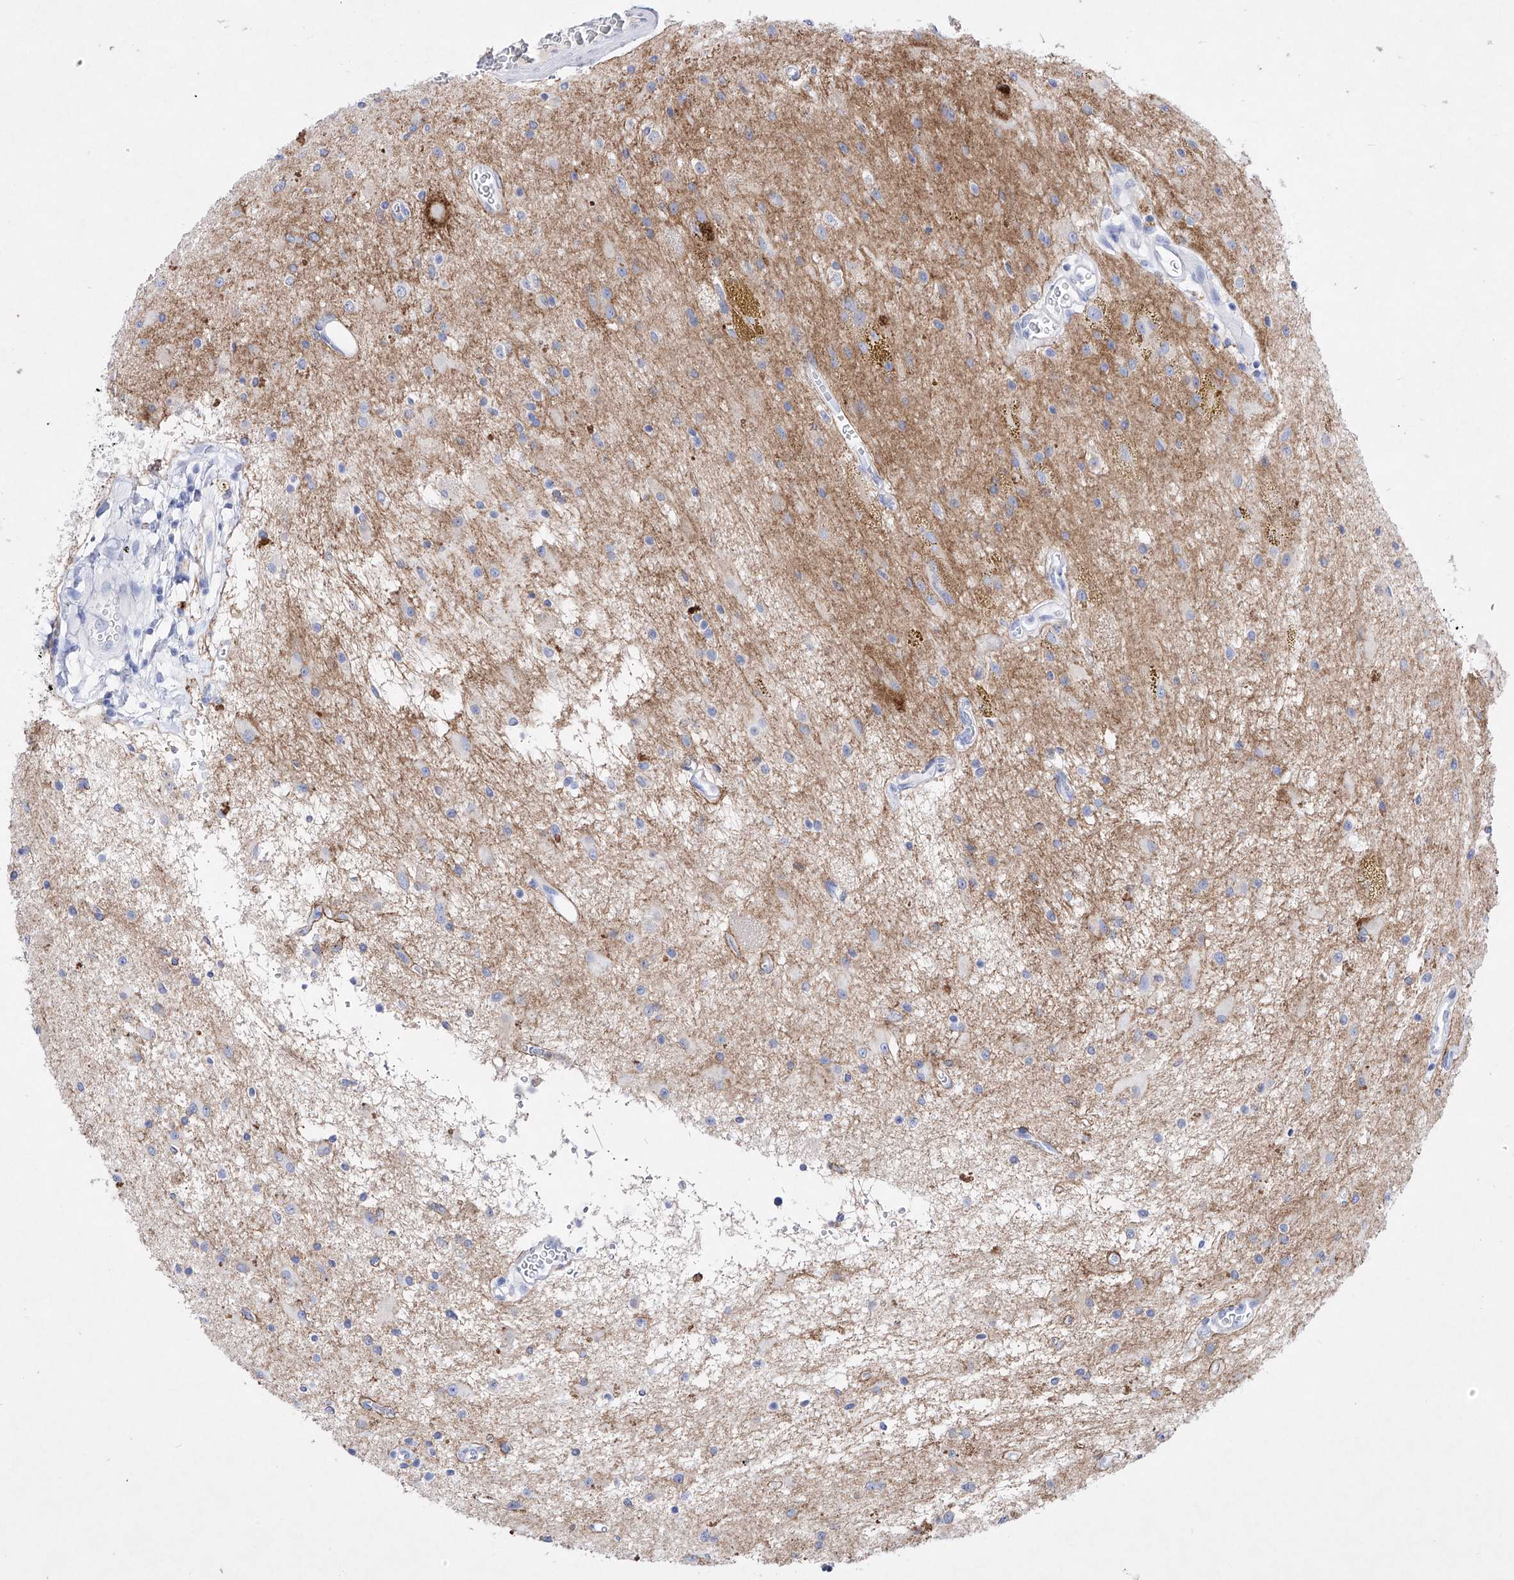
{"staining": {"intensity": "negative", "quantity": "none", "location": "none"}, "tissue": "glioma", "cell_type": "Tumor cells", "image_type": "cancer", "snomed": [{"axis": "morphology", "description": "Glioma, malignant, High grade"}, {"axis": "topography", "description": "Brain"}], "caption": "This is a histopathology image of immunohistochemistry (IHC) staining of malignant glioma (high-grade), which shows no expression in tumor cells. (Brightfield microscopy of DAB immunohistochemistry (IHC) at high magnification).", "gene": "TM7SF2", "patient": {"sex": "male", "age": 34}}